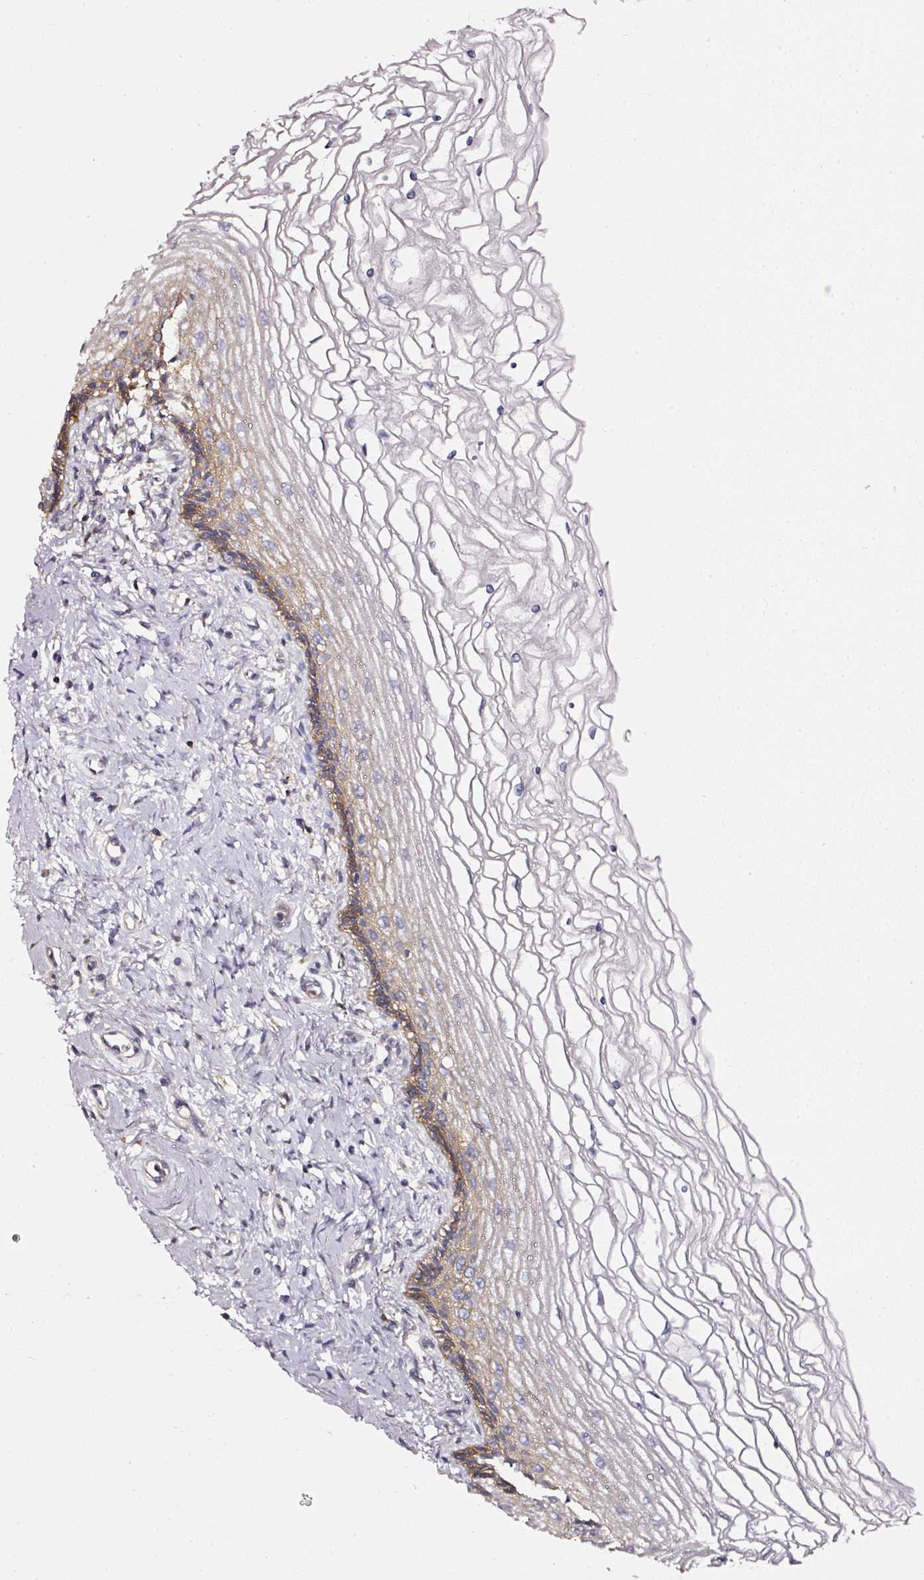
{"staining": {"intensity": "moderate", "quantity": "25%-75%", "location": "cytoplasmic/membranous"}, "tissue": "cervix", "cell_type": "Glandular cells", "image_type": "normal", "snomed": [{"axis": "morphology", "description": "Normal tissue, NOS"}, {"axis": "topography", "description": "Cervix"}], "caption": "Immunohistochemical staining of benign cervix reveals moderate cytoplasmic/membranous protein staining in approximately 25%-75% of glandular cells. The staining was performed using DAB (3,3'-diaminobenzidine), with brown indicating positive protein expression. Nuclei are stained blue with hematoxylin.", "gene": "CD47", "patient": {"sex": "female", "age": 47}}